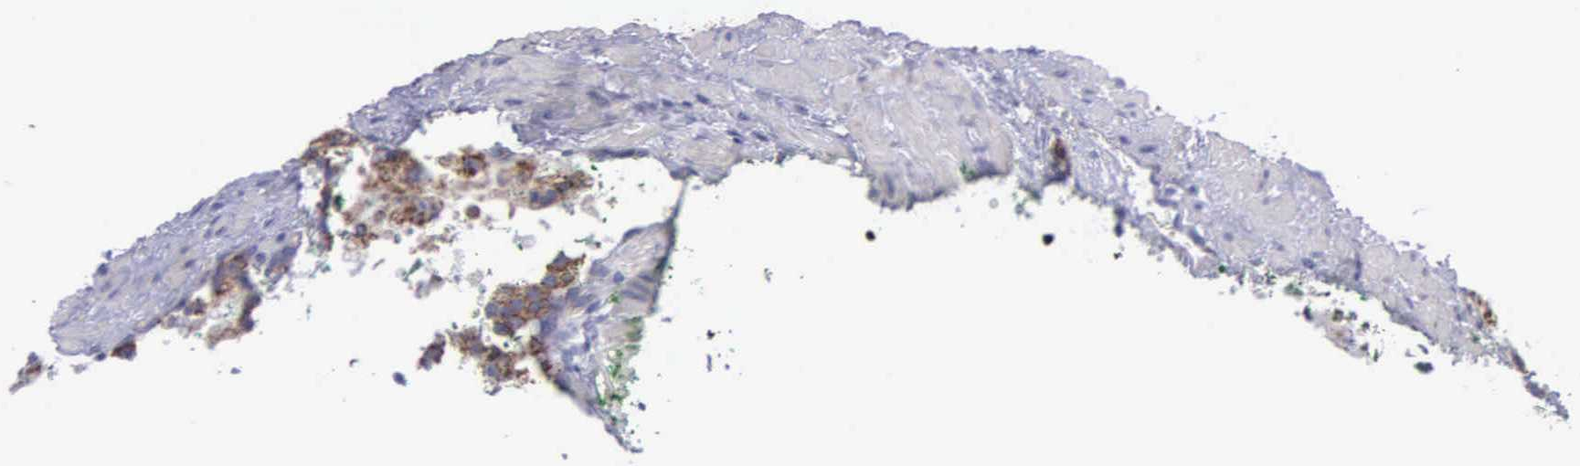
{"staining": {"intensity": "moderate", "quantity": ">75%", "location": "cytoplasmic/membranous"}, "tissue": "prostate cancer", "cell_type": "Tumor cells", "image_type": "cancer", "snomed": [{"axis": "morphology", "description": "Adenocarcinoma, Medium grade"}, {"axis": "topography", "description": "Prostate"}], "caption": "DAB immunohistochemical staining of prostate cancer shows moderate cytoplasmic/membranous protein expression in approximately >75% of tumor cells. Using DAB (brown) and hematoxylin (blue) stains, captured at high magnification using brightfield microscopy.", "gene": "SYNJ2BP", "patient": {"sex": "male", "age": 70}}